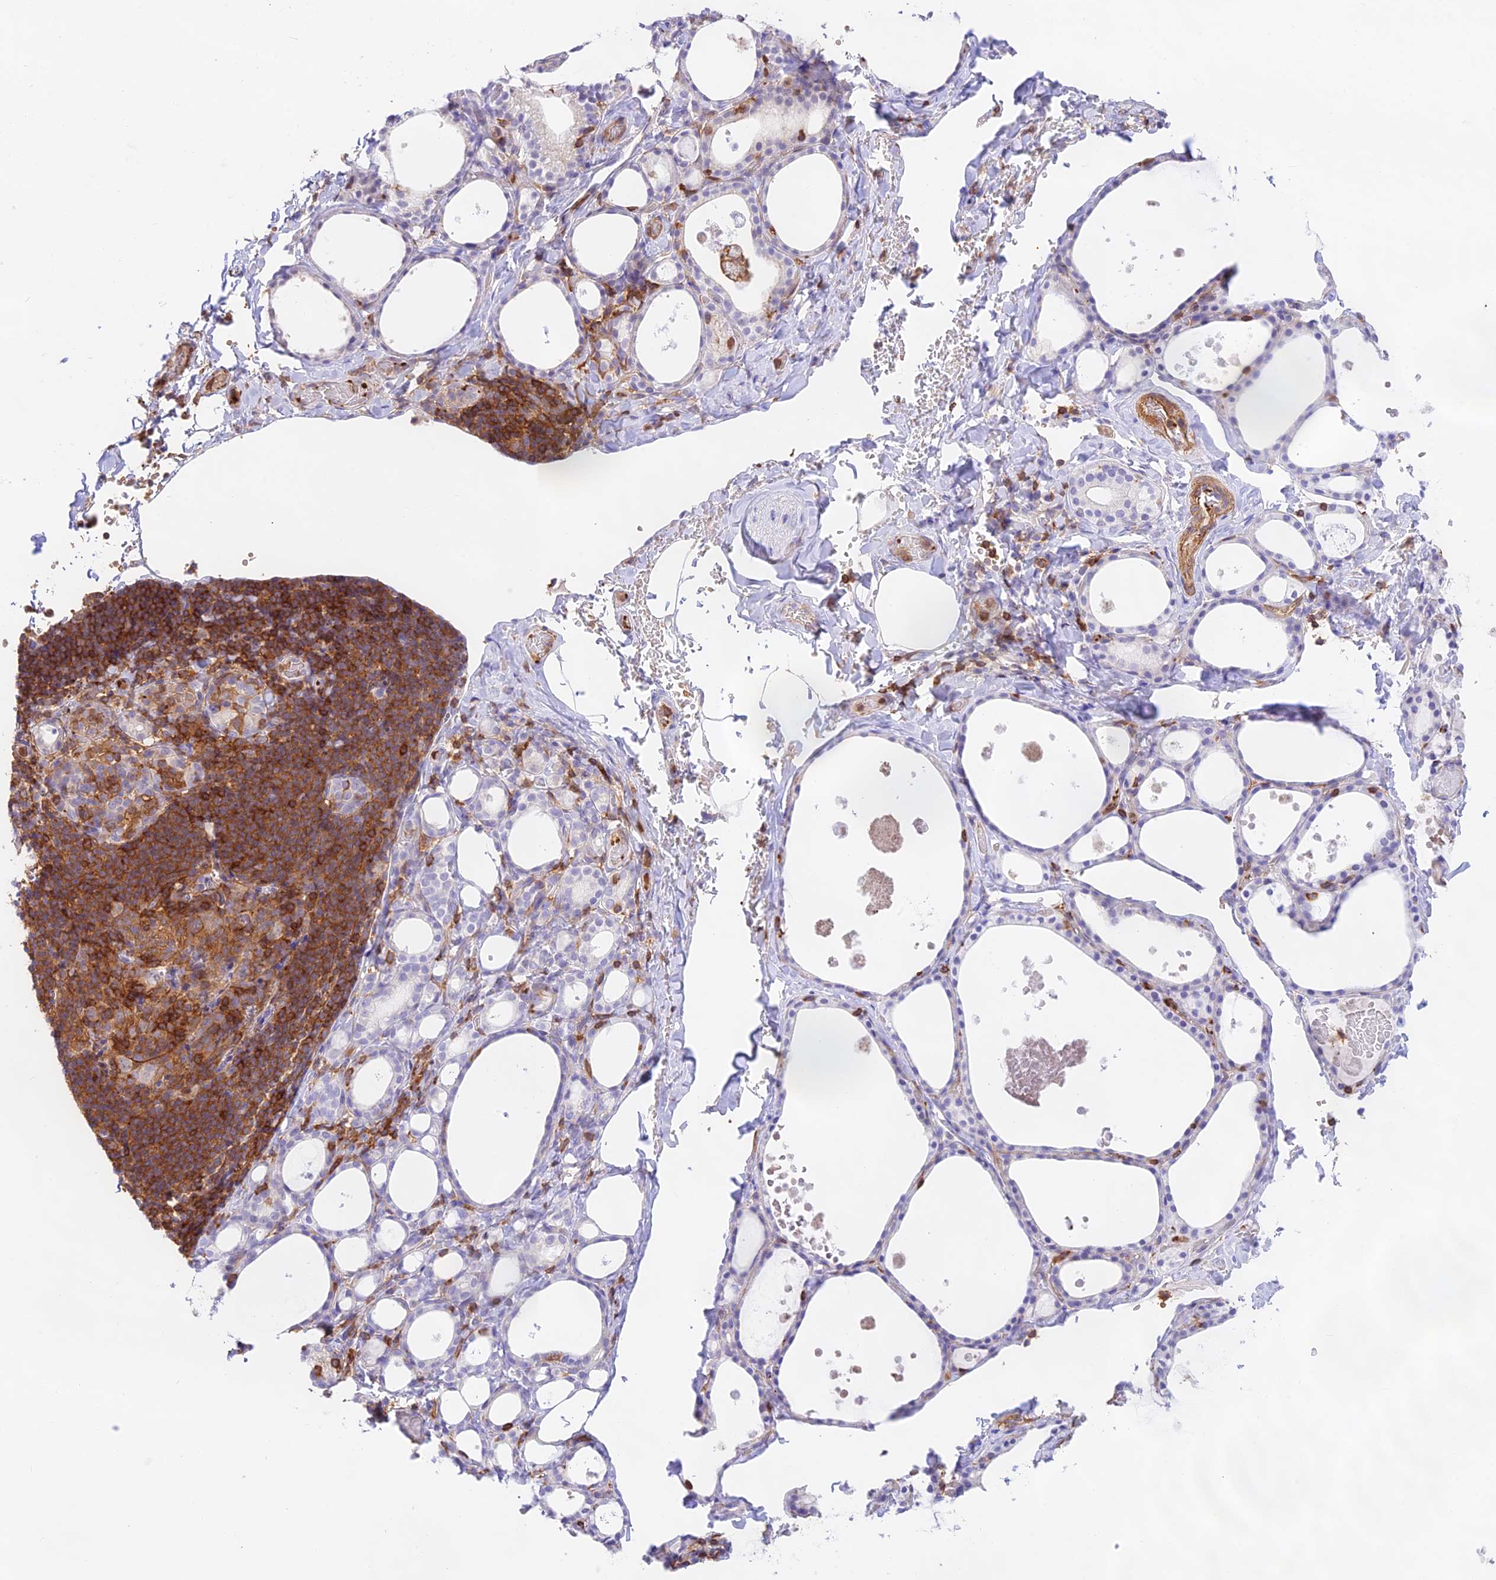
{"staining": {"intensity": "negative", "quantity": "none", "location": "none"}, "tissue": "thyroid gland", "cell_type": "Glandular cells", "image_type": "normal", "snomed": [{"axis": "morphology", "description": "Normal tissue, NOS"}, {"axis": "topography", "description": "Thyroid gland"}], "caption": "IHC of normal human thyroid gland exhibits no staining in glandular cells. (Stains: DAB (3,3'-diaminobenzidine) IHC with hematoxylin counter stain, Microscopy: brightfield microscopy at high magnification).", "gene": "DENND1C", "patient": {"sex": "male", "age": 56}}